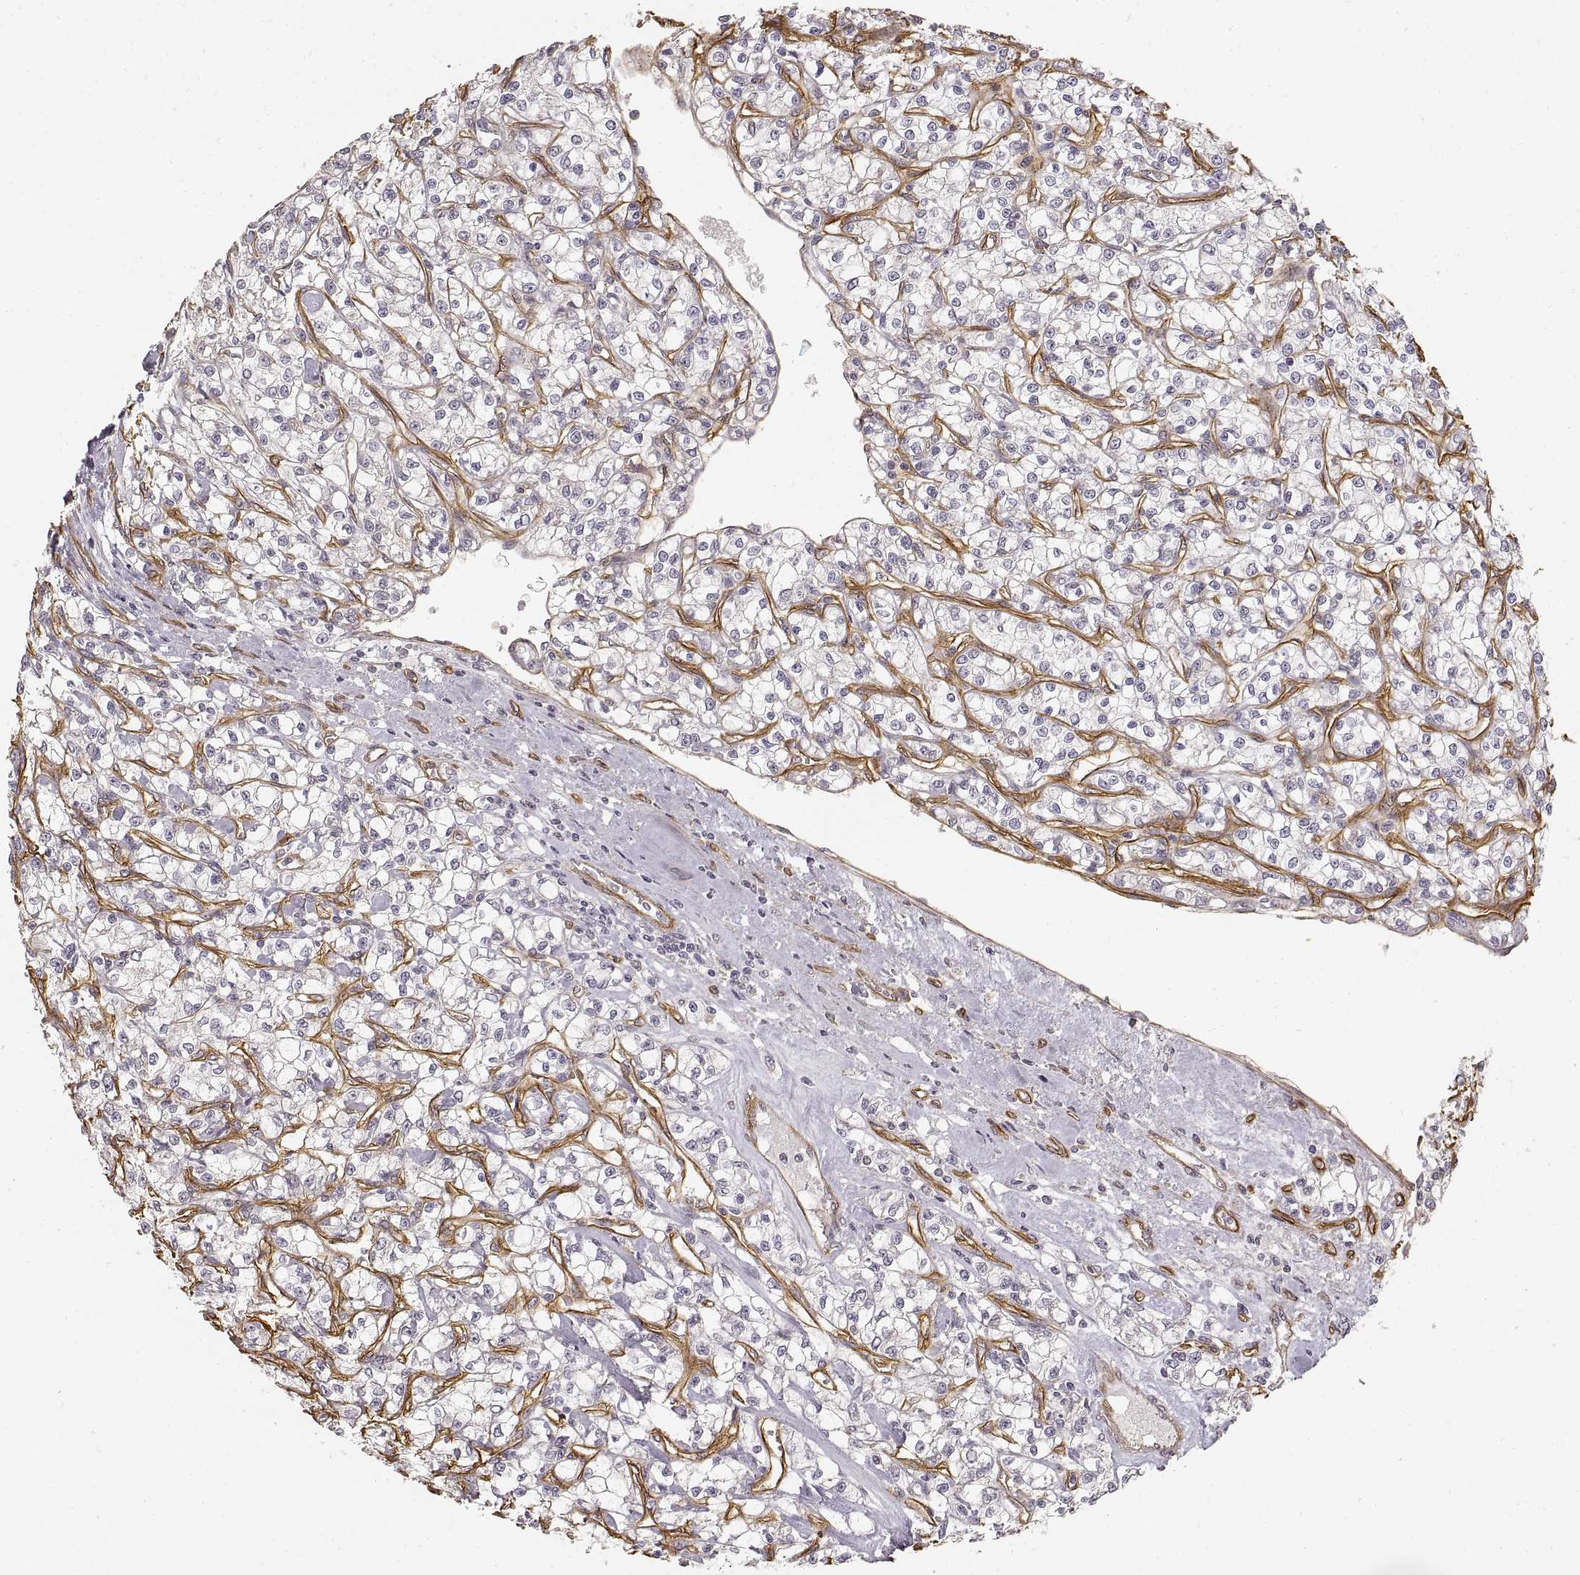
{"staining": {"intensity": "negative", "quantity": "none", "location": "none"}, "tissue": "renal cancer", "cell_type": "Tumor cells", "image_type": "cancer", "snomed": [{"axis": "morphology", "description": "Adenocarcinoma, NOS"}, {"axis": "topography", "description": "Kidney"}], "caption": "Immunohistochemistry photomicrograph of neoplastic tissue: human adenocarcinoma (renal) stained with DAB shows no significant protein staining in tumor cells.", "gene": "LAMA4", "patient": {"sex": "female", "age": 59}}